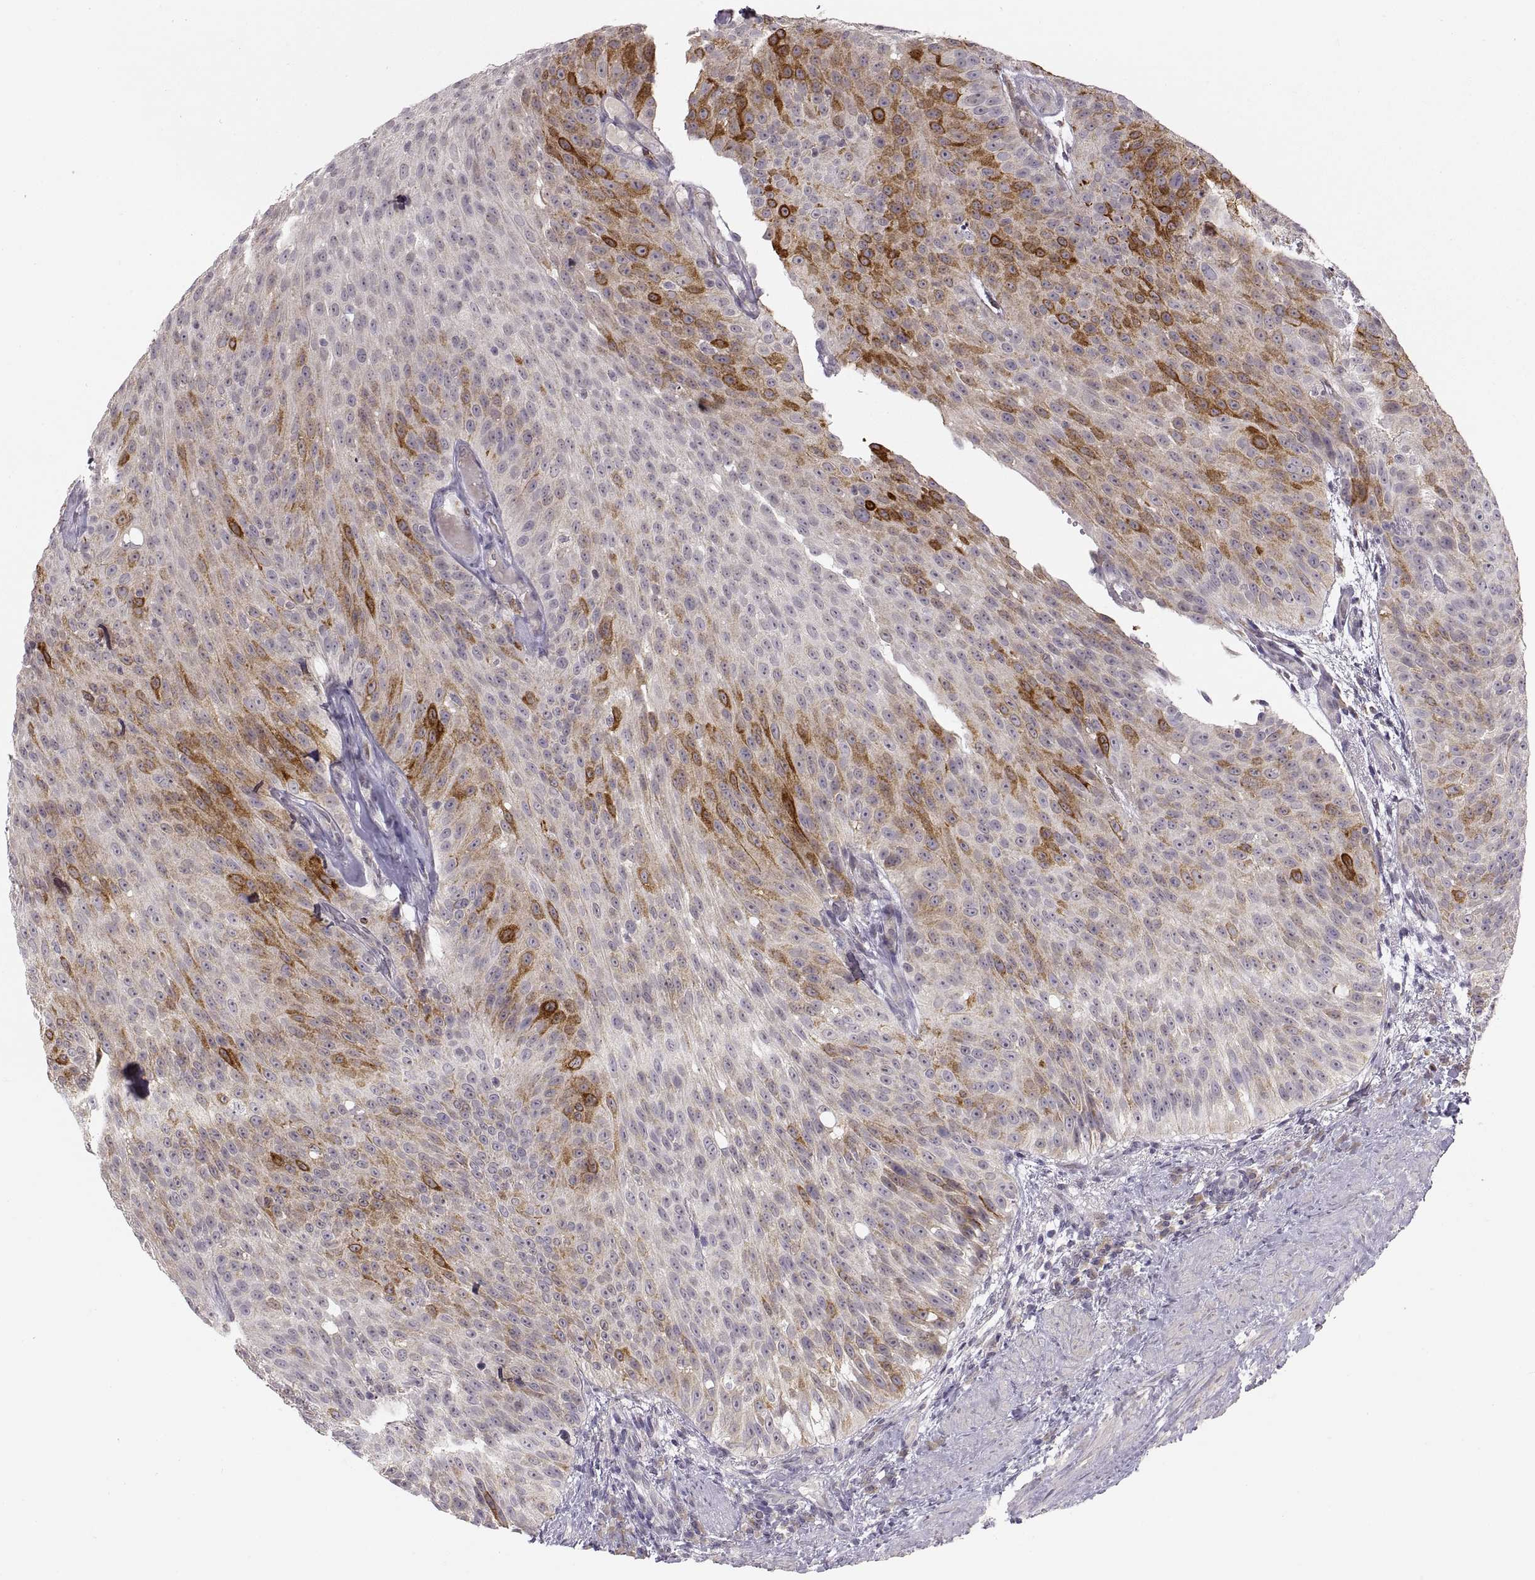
{"staining": {"intensity": "strong", "quantity": "<25%", "location": "cytoplasmic/membranous"}, "tissue": "urothelial cancer", "cell_type": "Tumor cells", "image_type": "cancer", "snomed": [{"axis": "morphology", "description": "Urothelial carcinoma, Low grade"}, {"axis": "topography", "description": "Urinary bladder"}], "caption": "Immunohistochemical staining of human low-grade urothelial carcinoma demonstrates strong cytoplasmic/membranous protein expression in approximately <25% of tumor cells.", "gene": "HMGCR", "patient": {"sex": "male", "age": 78}}